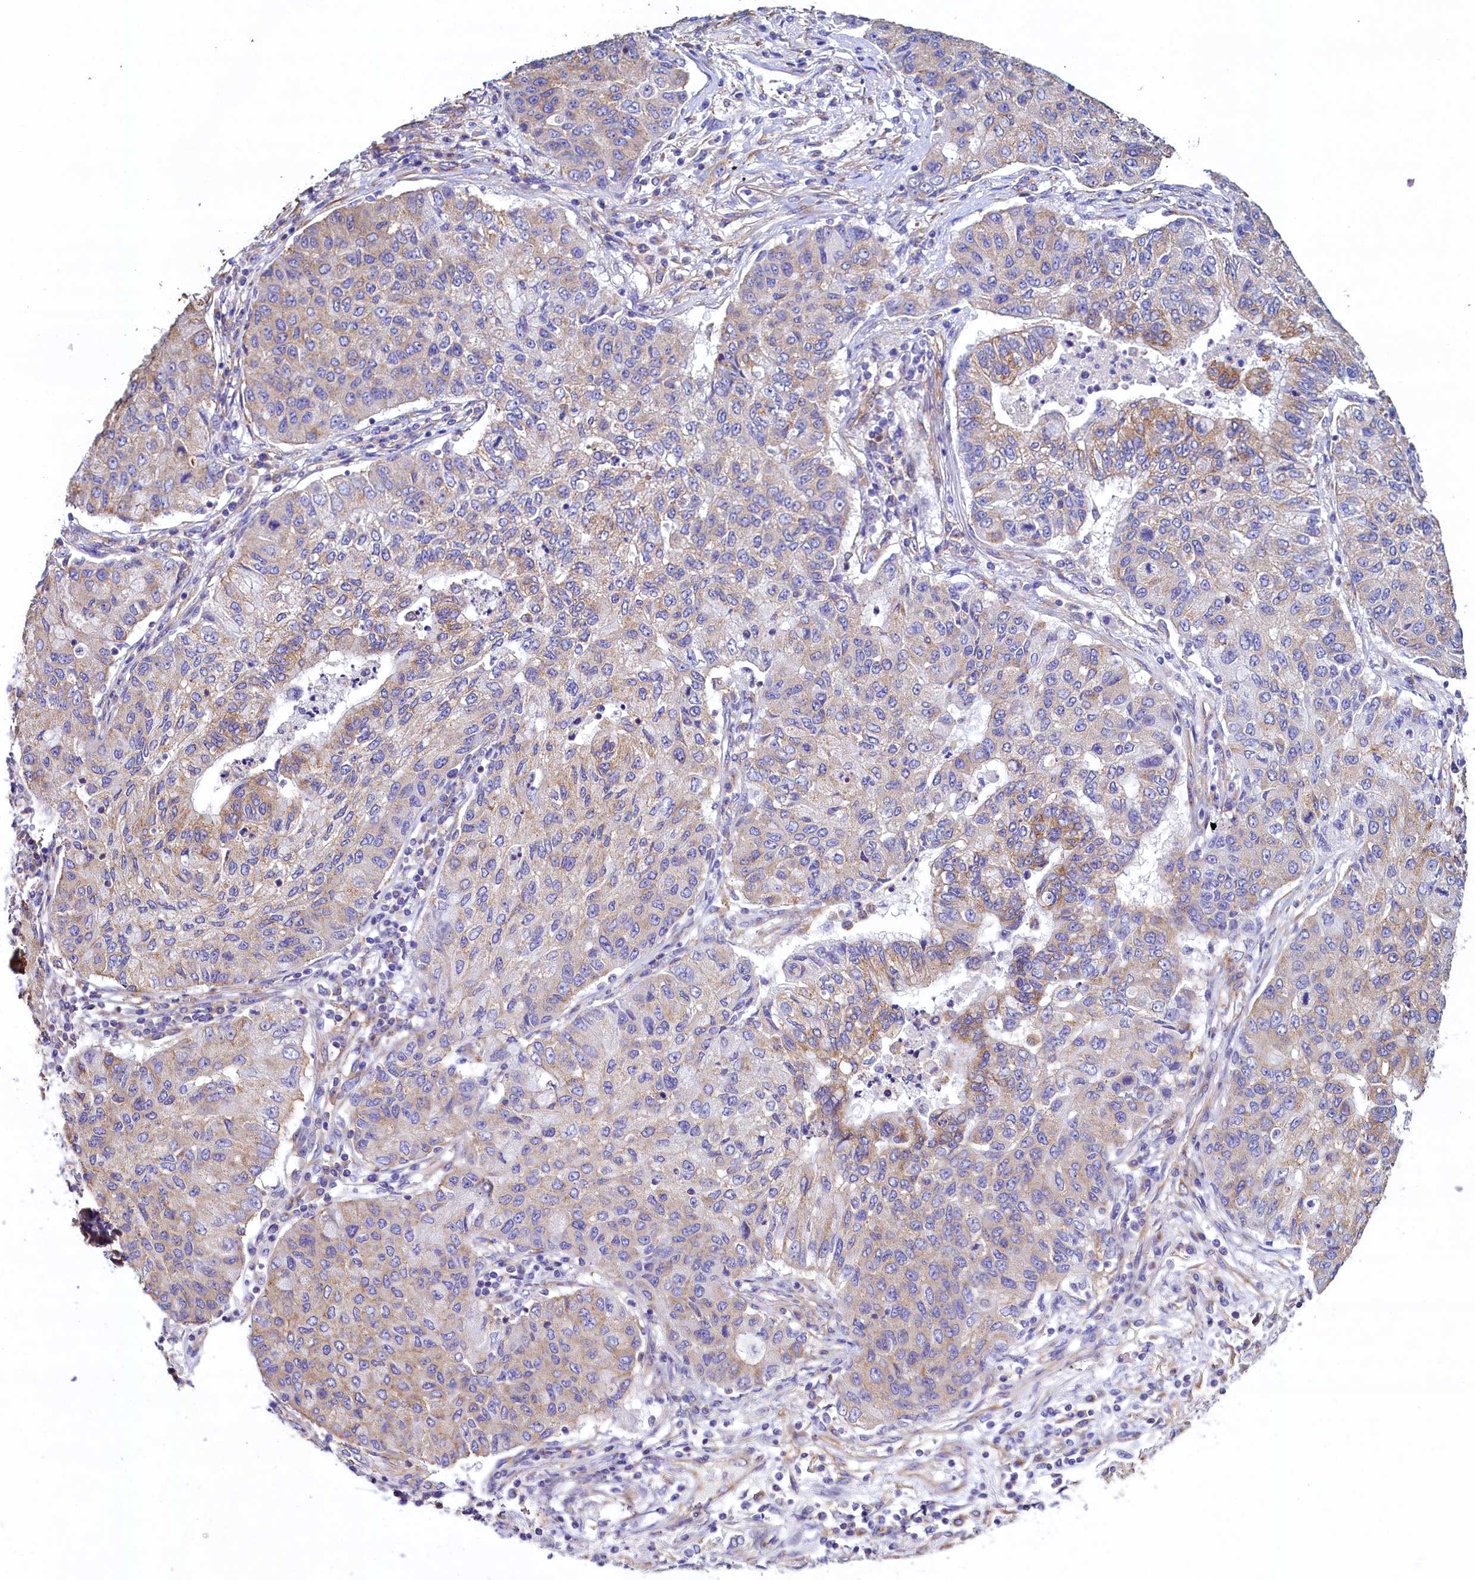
{"staining": {"intensity": "weak", "quantity": "25%-75%", "location": "cytoplasmic/membranous"}, "tissue": "lung cancer", "cell_type": "Tumor cells", "image_type": "cancer", "snomed": [{"axis": "morphology", "description": "Squamous cell carcinoma, NOS"}, {"axis": "topography", "description": "Lung"}], "caption": "Immunohistochemistry (IHC) photomicrograph of lung cancer stained for a protein (brown), which shows low levels of weak cytoplasmic/membranous expression in approximately 25%-75% of tumor cells.", "gene": "GPR21", "patient": {"sex": "male", "age": 74}}